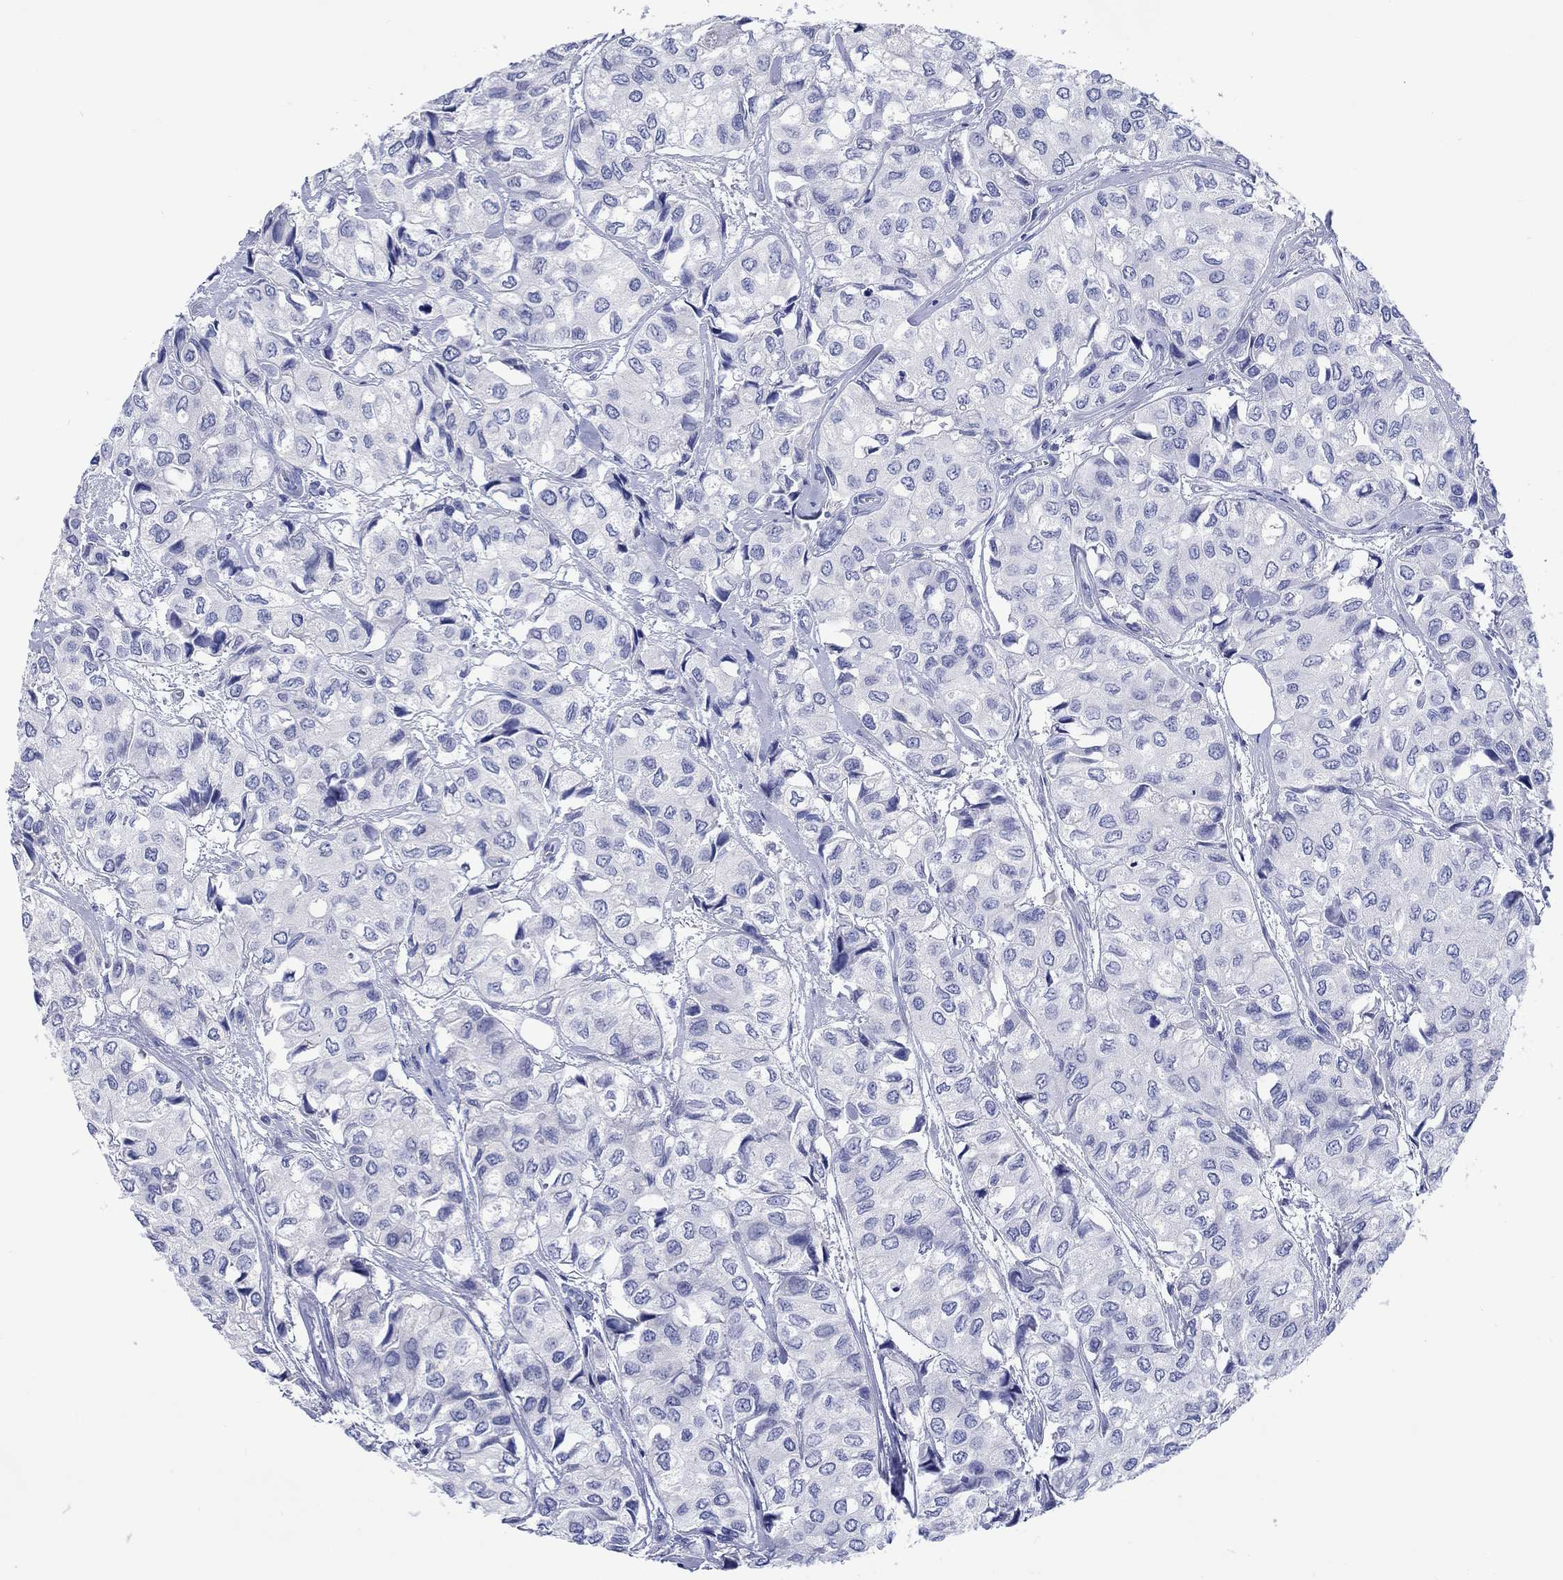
{"staining": {"intensity": "negative", "quantity": "none", "location": "none"}, "tissue": "urothelial cancer", "cell_type": "Tumor cells", "image_type": "cancer", "snomed": [{"axis": "morphology", "description": "Urothelial carcinoma, High grade"}, {"axis": "topography", "description": "Urinary bladder"}], "caption": "This is an immunohistochemistry photomicrograph of urothelial cancer. There is no staining in tumor cells.", "gene": "TOMM20L", "patient": {"sex": "male", "age": 73}}